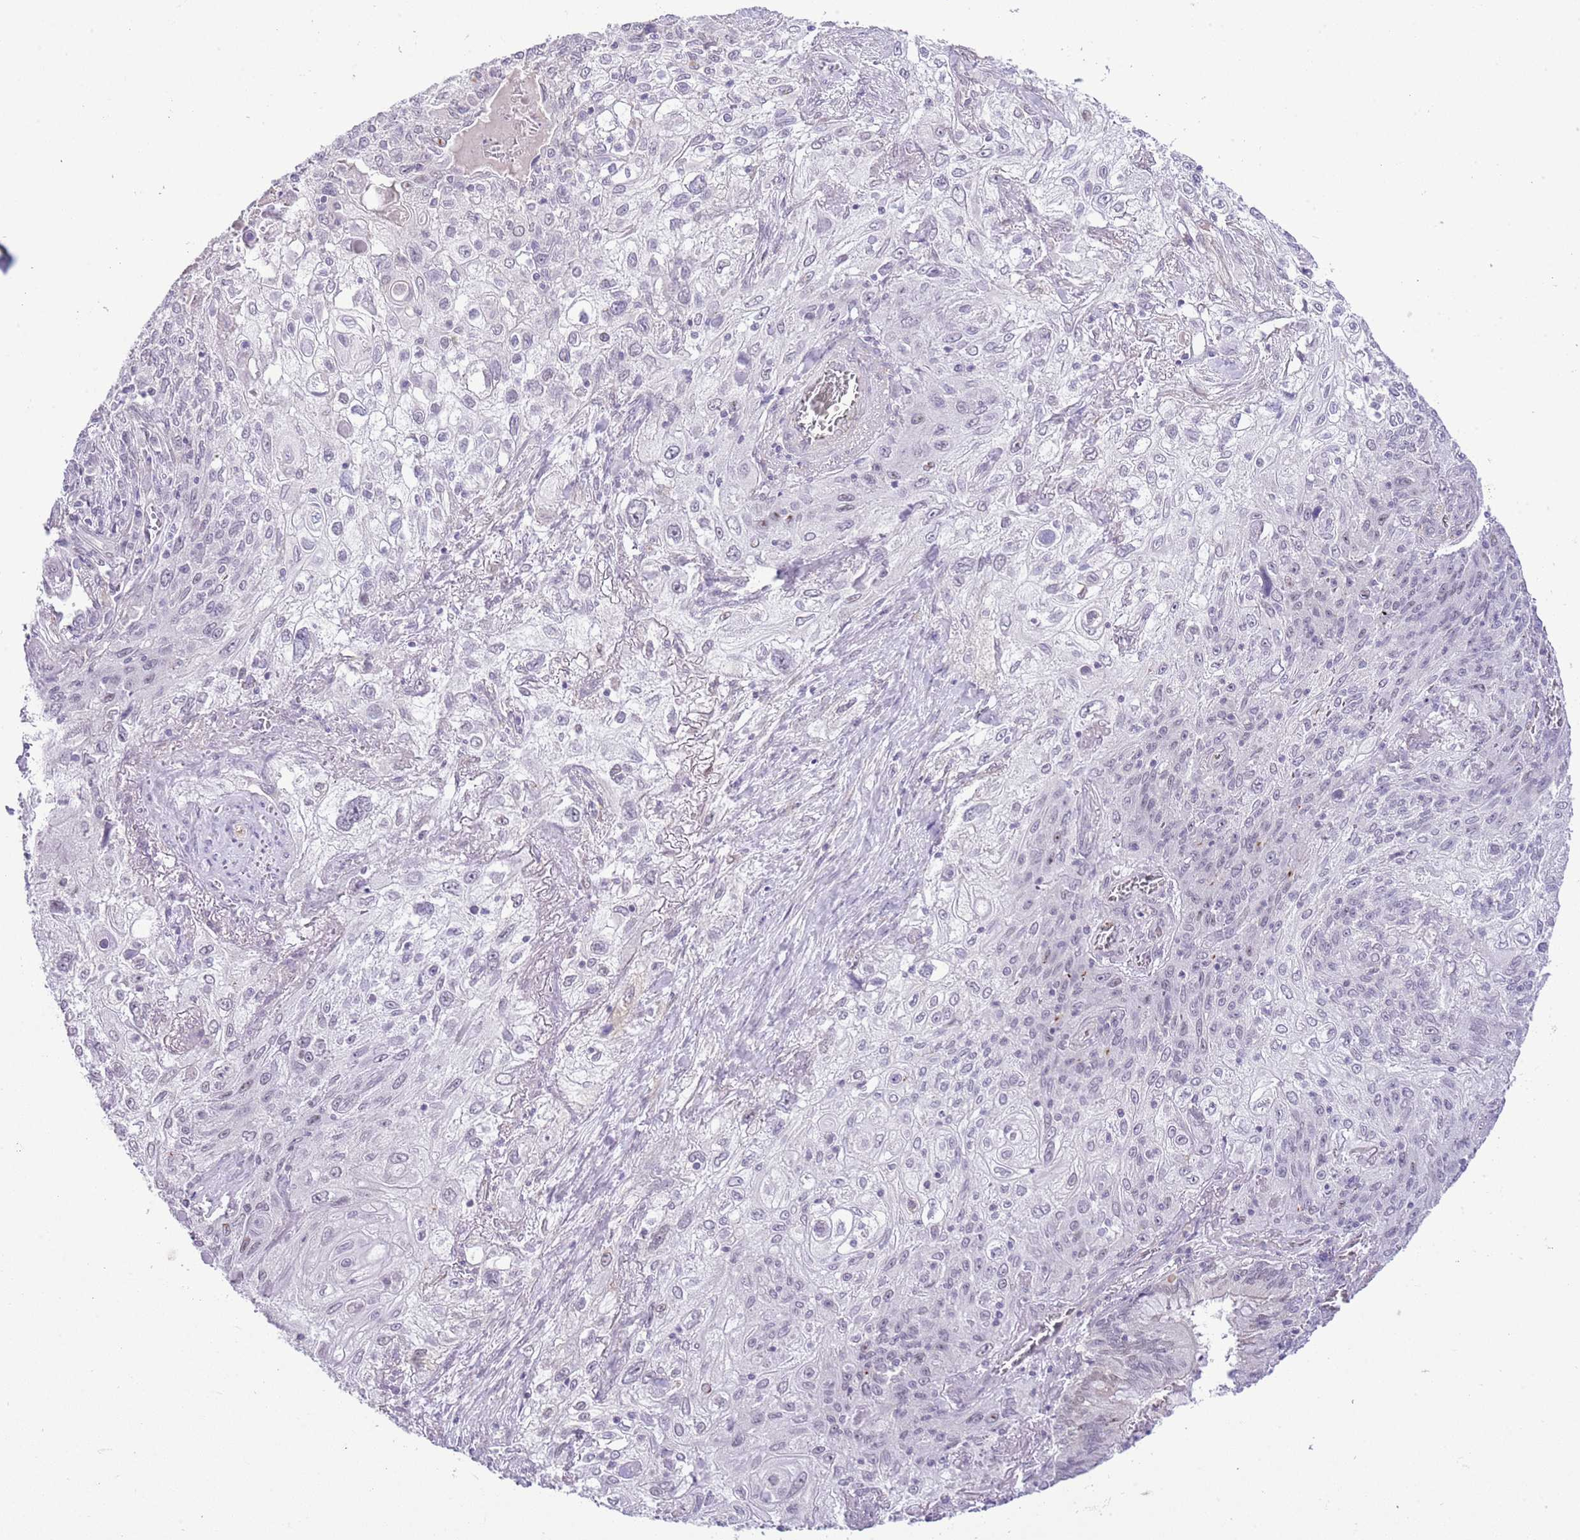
{"staining": {"intensity": "negative", "quantity": "none", "location": "none"}, "tissue": "lung cancer", "cell_type": "Tumor cells", "image_type": "cancer", "snomed": [{"axis": "morphology", "description": "Squamous cell carcinoma, NOS"}, {"axis": "topography", "description": "Lung"}], "caption": "Tumor cells are negative for protein expression in human lung cancer.", "gene": "MIDN", "patient": {"sex": "female", "age": 69}}